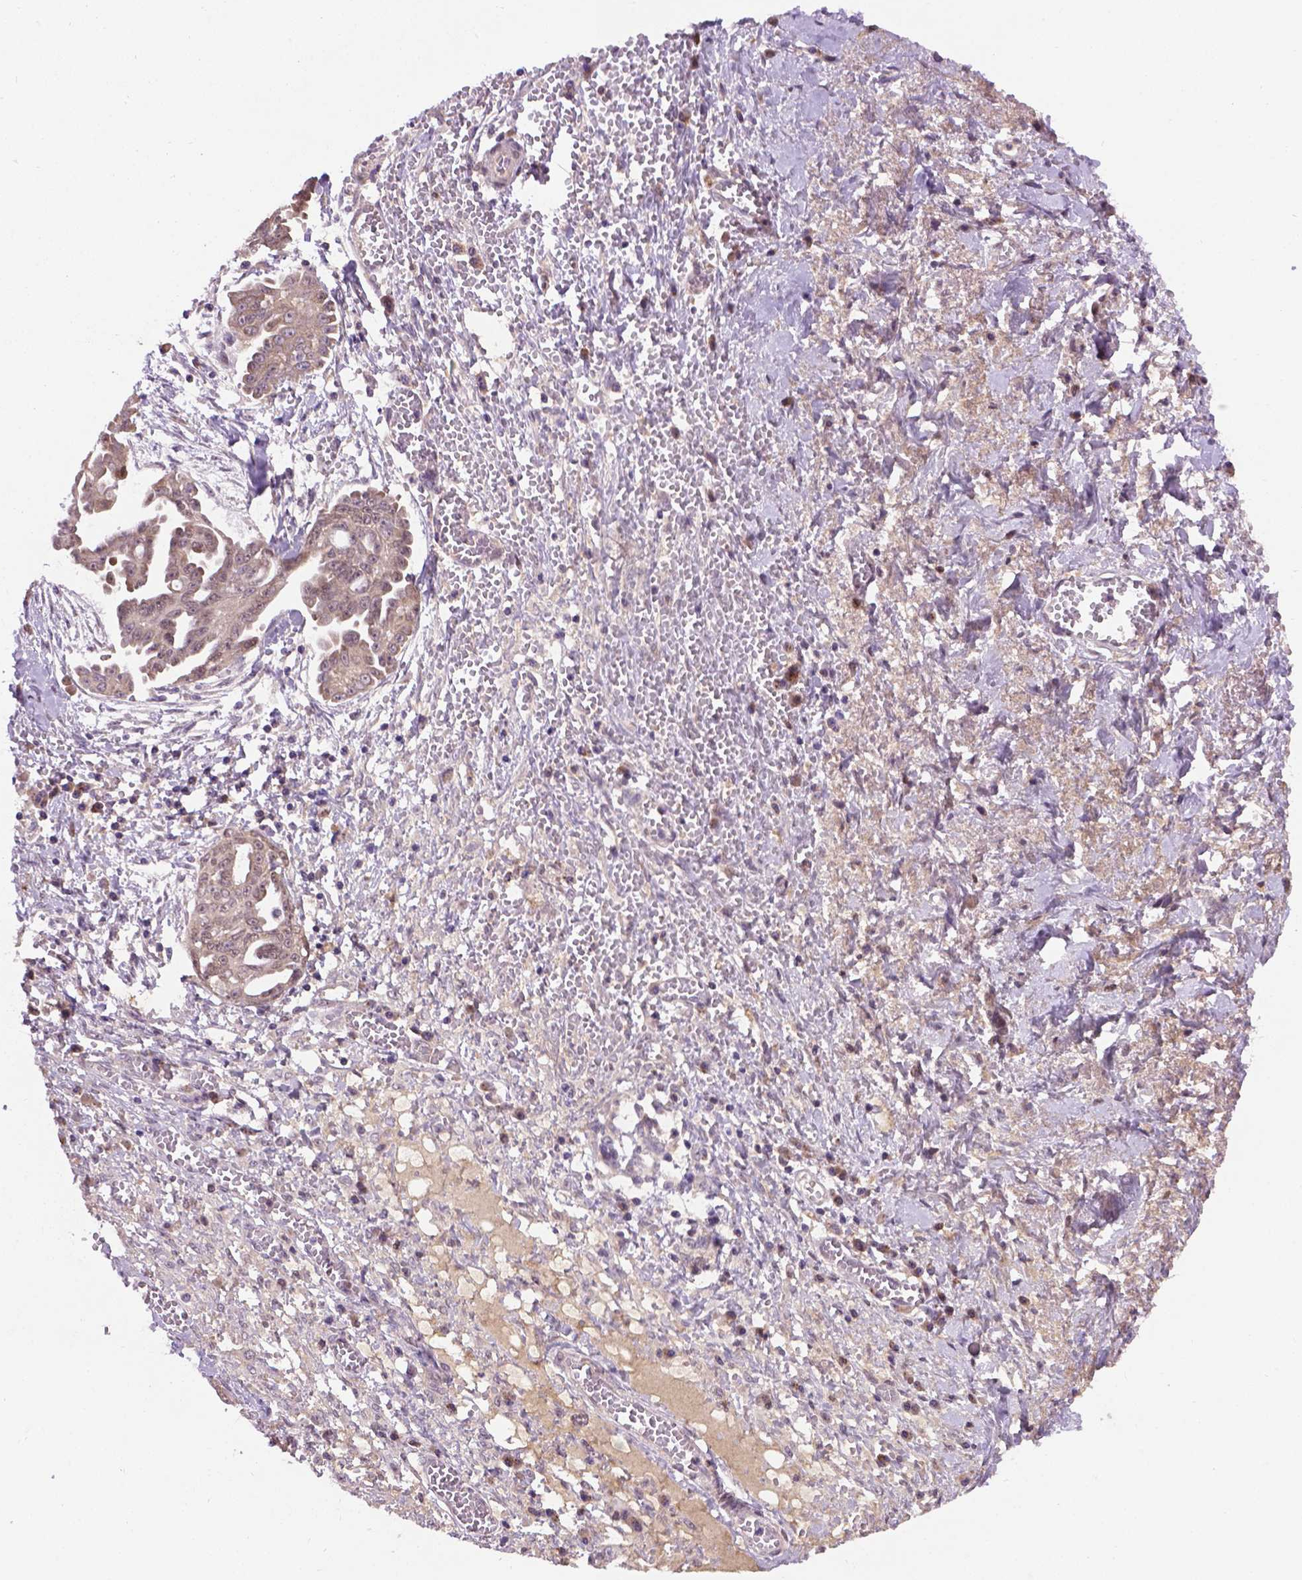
{"staining": {"intensity": "negative", "quantity": "none", "location": "none"}, "tissue": "ovarian cancer", "cell_type": "Tumor cells", "image_type": "cancer", "snomed": [{"axis": "morphology", "description": "Cystadenocarcinoma, serous, NOS"}, {"axis": "topography", "description": "Ovary"}], "caption": "Immunohistochemical staining of ovarian cancer shows no significant staining in tumor cells.", "gene": "IRF6", "patient": {"sex": "female", "age": 71}}